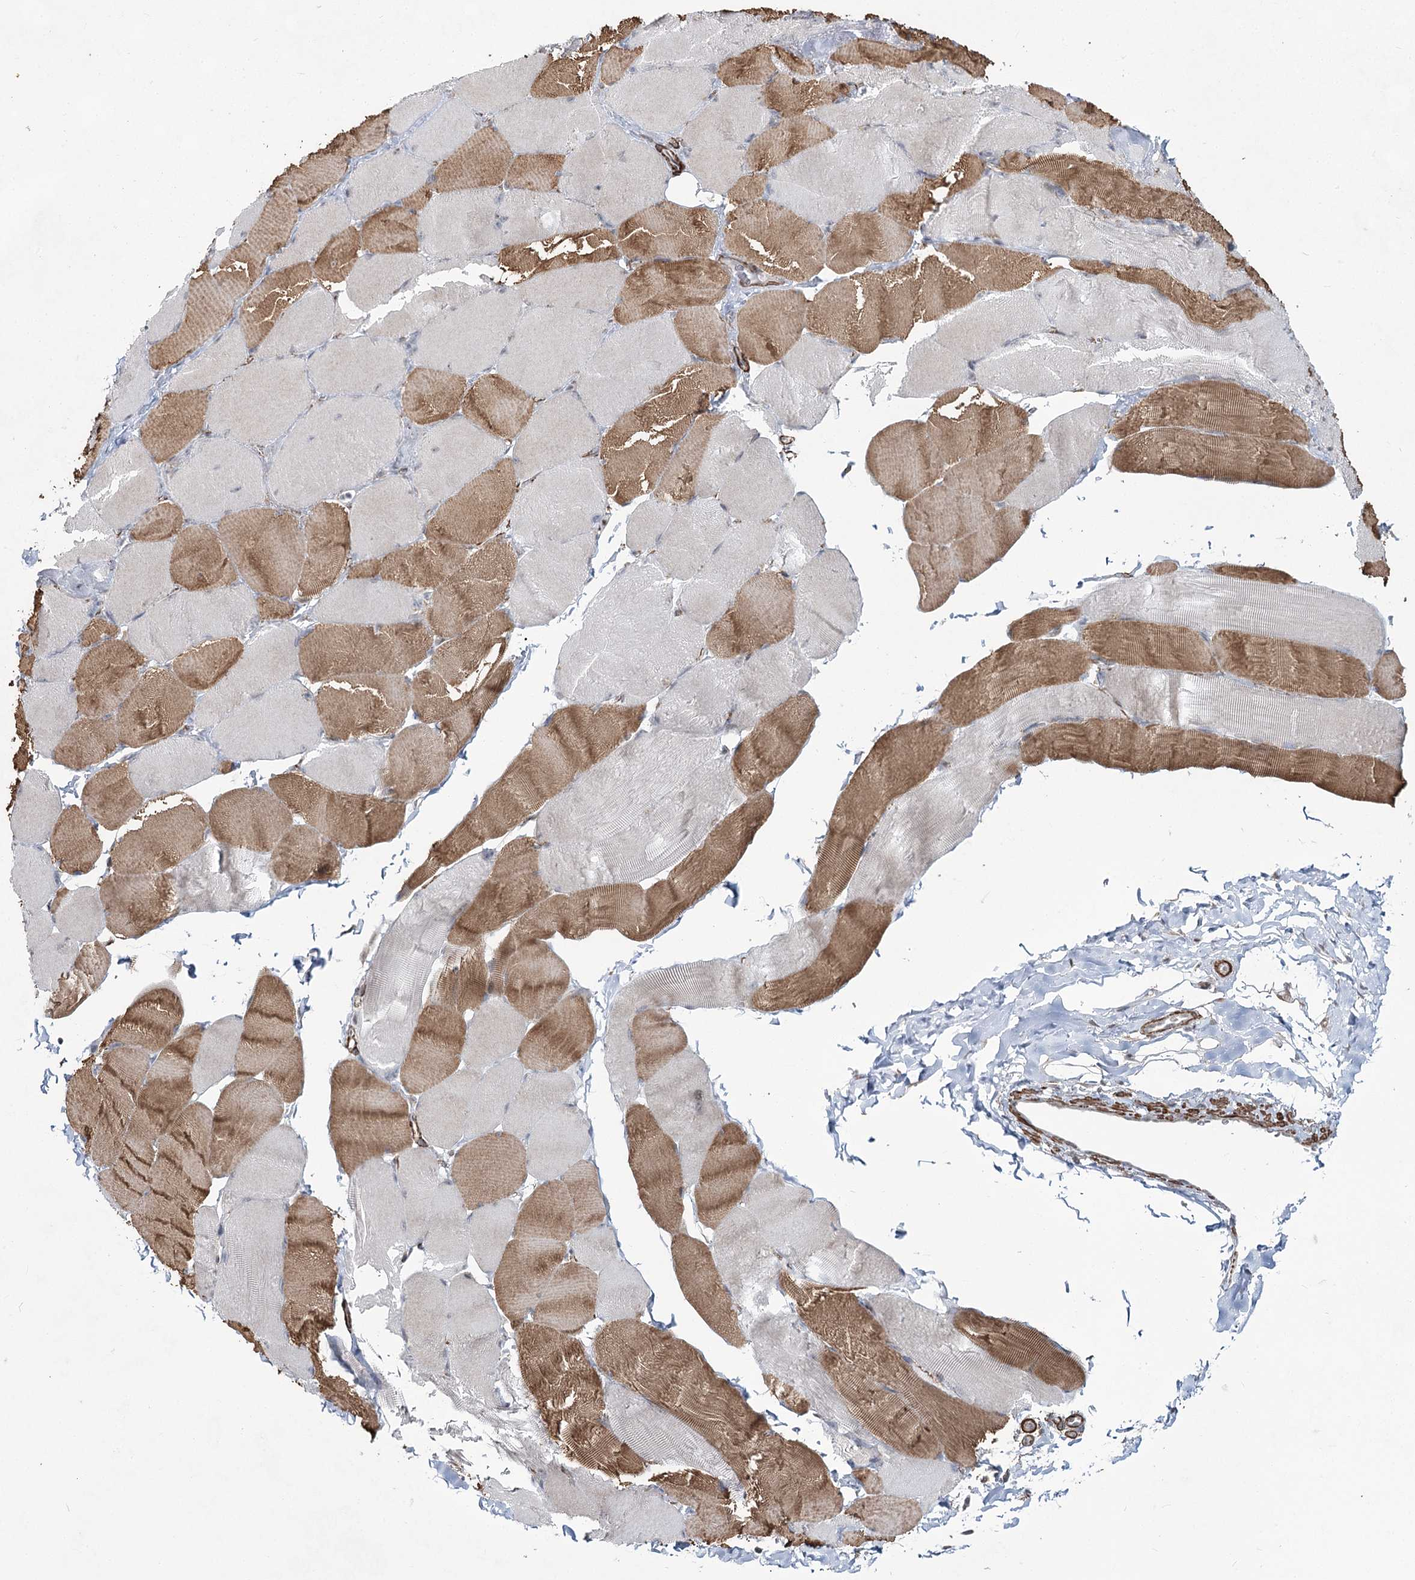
{"staining": {"intensity": "moderate", "quantity": "25%-75%", "location": "cytoplasmic/membranous"}, "tissue": "skeletal muscle", "cell_type": "Myocytes", "image_type": "normal", "snomed": [{"axis": "morphology", "description": "Normal tissue, NOS"}, {"axis": "topography", "description": "Skin"}, {"axis": "topography", "description": "Skeletal muscle"}], "caption": "Immunohistochemical staining of unremarkable human skeletal muscle shows 25%-75% levels of moderate cytoplasmic/membranous protein expression in approximately 25%-75% of myocytes. (IHC, brightfield microscopy, high magnification).", "gene": "CWF19L1", "patient": {"sex": "male", "age": 83}}